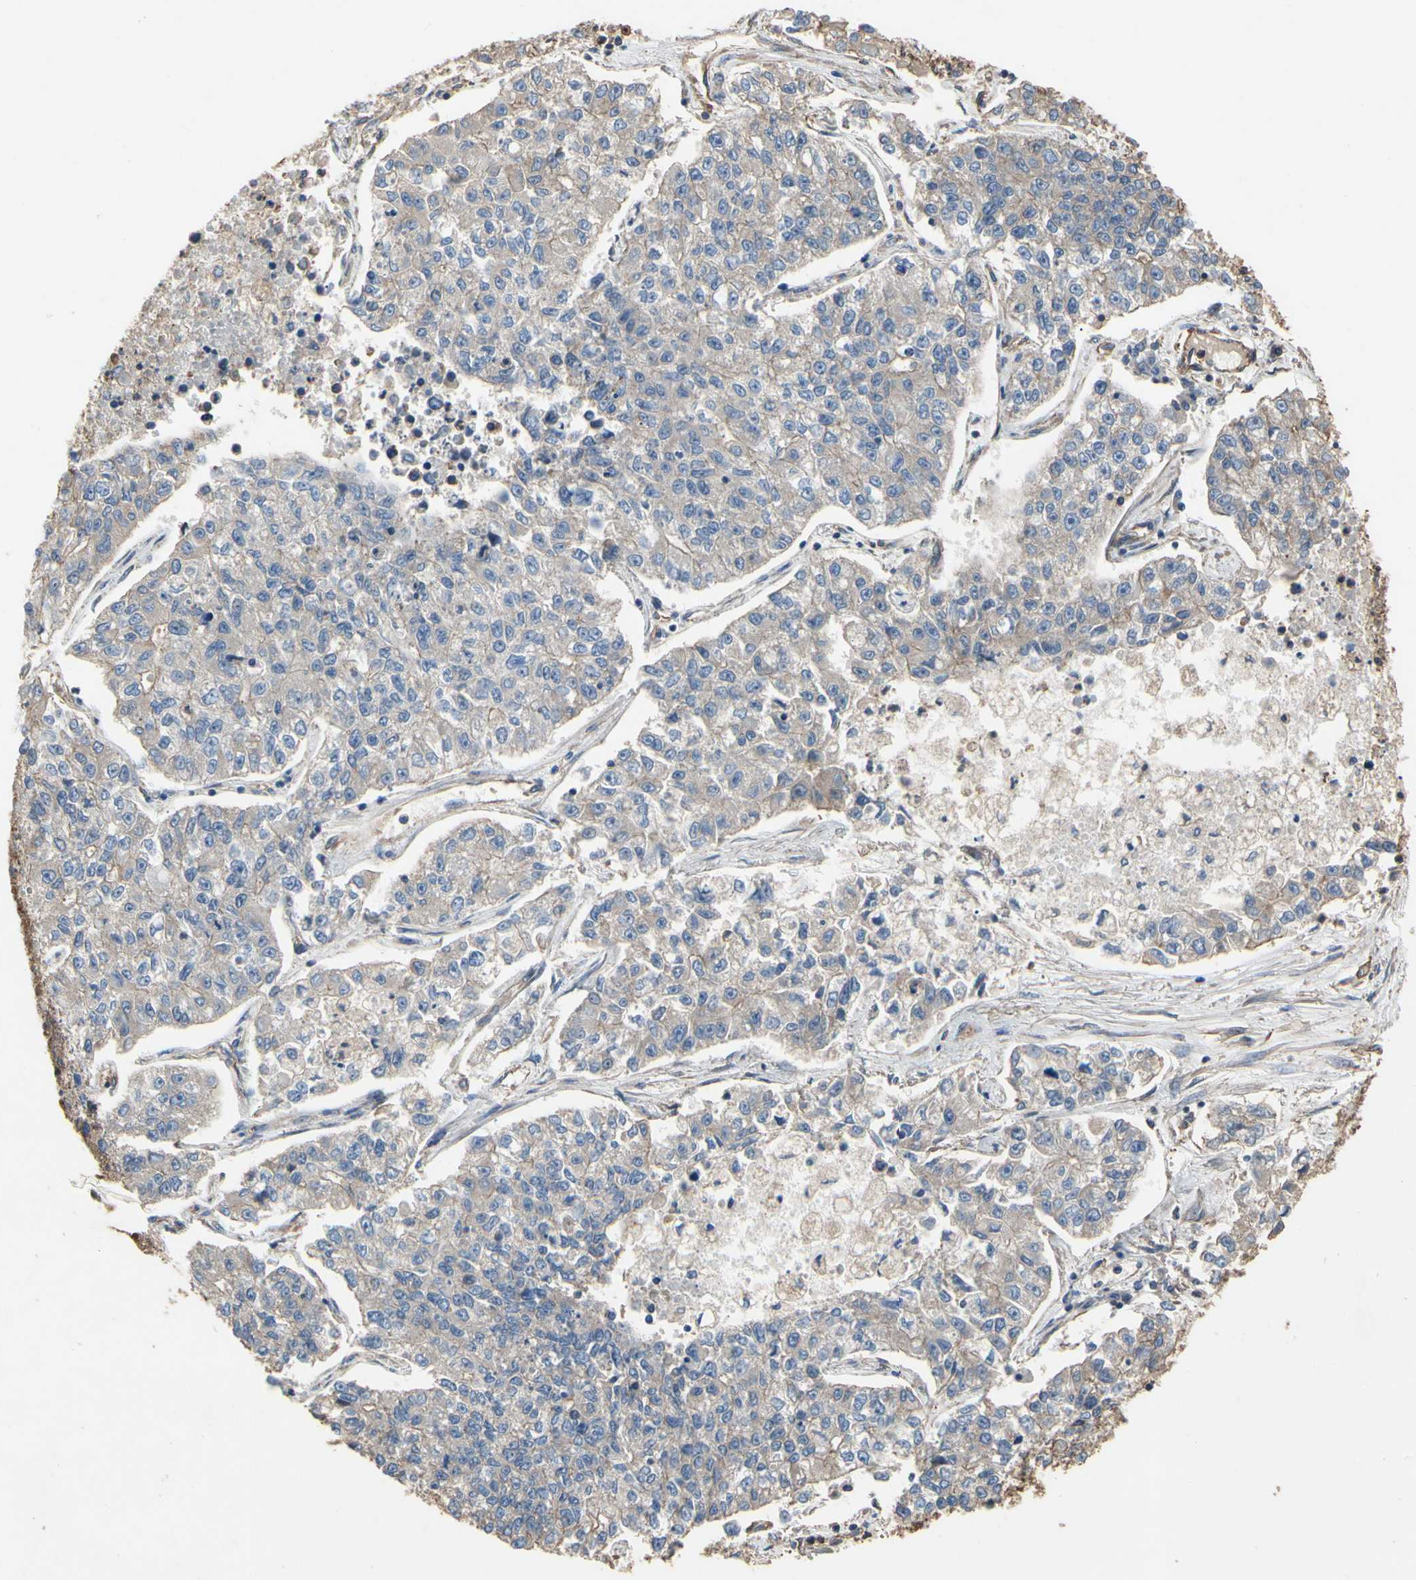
{"staining": {"intensity": "weak", "quantity": "25%-75%", "location": "cytoplasmic/membranous"}, "tissue": "lung cancer", "cell_type": "Tumor cells", "image_type": "cancer", "snomed": [{"axis": "morphology", "description": "Adenocarcinoma, NOS"}, {"axis": "topography", "description": "Lung"}], "caption": "The histopathology image demonstrates staining of adenocarcinoma (lung), revealing weak cytoplasmic/membranous protein positivity (brown color) within tumor cells.", "gene": "PDZK1", "patient": {"sex": "male", "age": 49}}